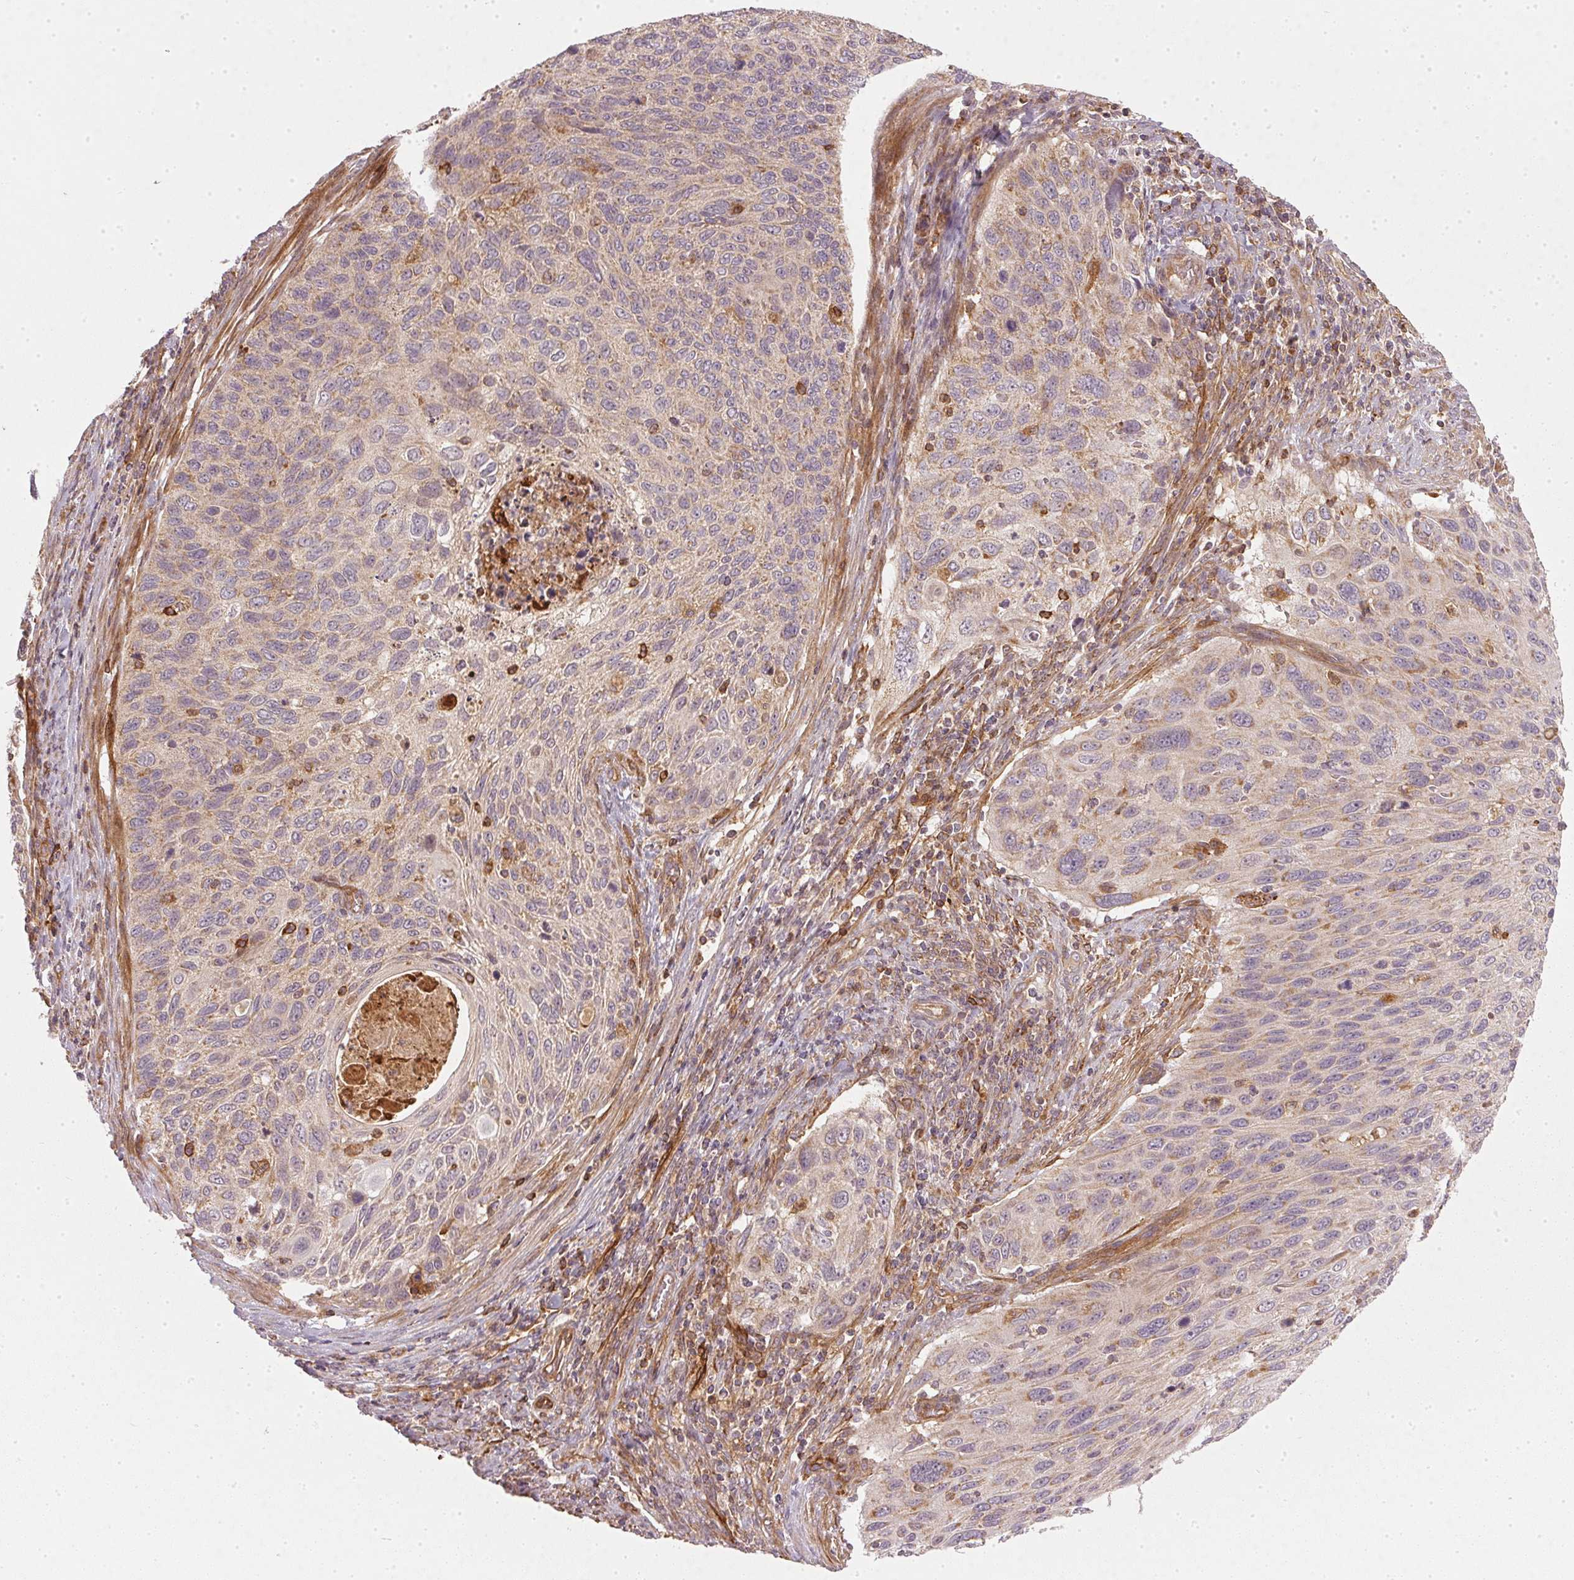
{"staining": {"intensity": "weak", "quantity": "<25%", "location": "cytoplasmic/membranous"}, "tissue": "cervical cancer", "cell_type": "Tumor cells", "image_type": "cancer", "snomed": [{"axis": "morphology", "description": "Squamous cell carcinoma, NOS"}, {"axis": "topography", "description": "Cervix"}], "caption": "Image shows no significant protein staining in tumor cells of cervical cancer.", "gene": "NADK2", "patient": {"sex": "female", "age": 70}}